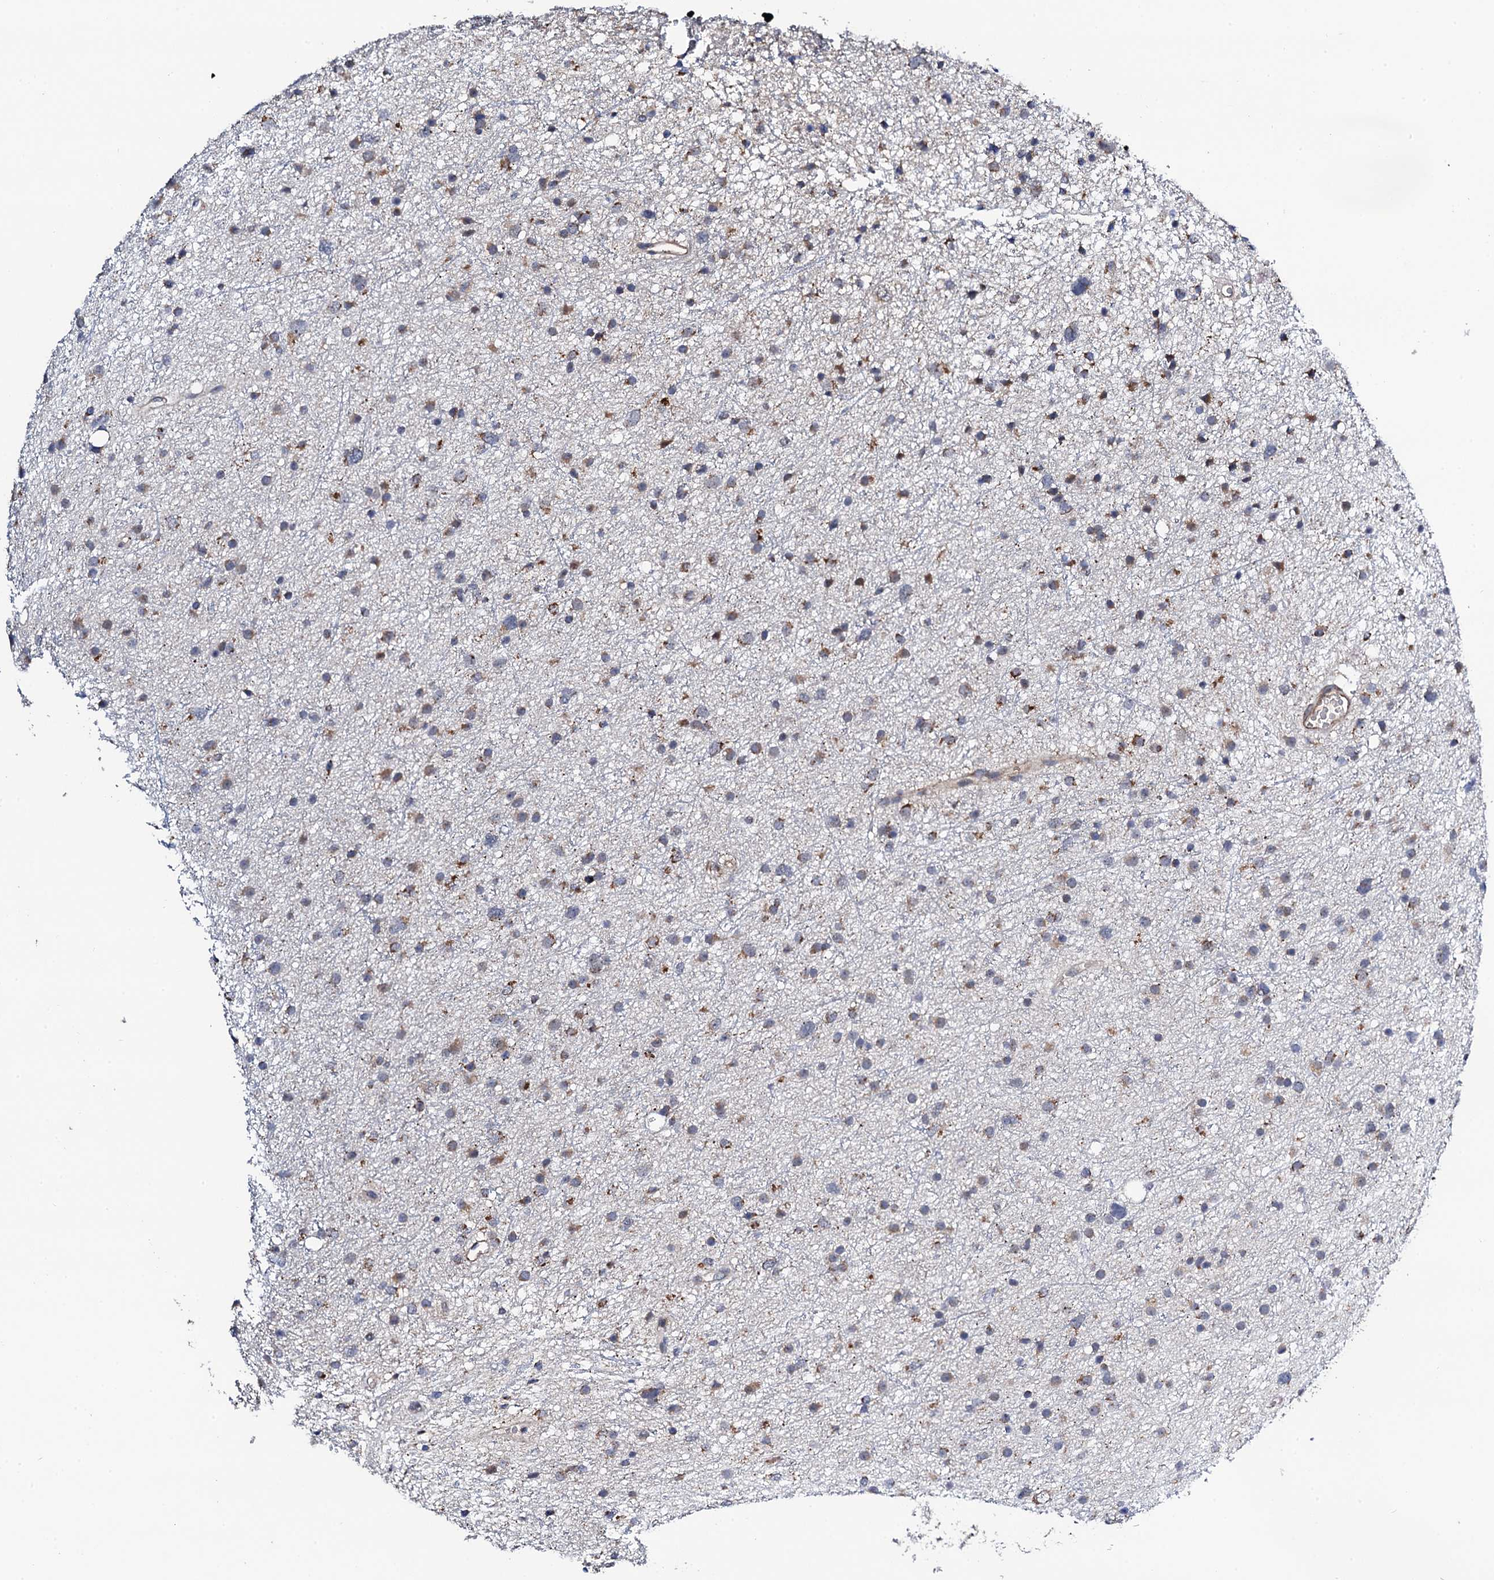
{"staining": {"intensity": "moderate", "quantity": "25%-75%", "location": "cytoplasmic/membranous"}, "tissue": "glioma", "cell_type": "Tumor cells", "image_type": "cancer", "snomed": [{"axis": "morphology", "description": "Glioma, malignant, Low grade"}, {"axis": "topography", "description": "Cerebral cortex"}], "caption": "Moderate cytoplasmic/membranous protein positivity is seen in about 25%-75% of tumor cells in low-grade glioma (malignant).", "gene": "COG4", "patient": {"sex": "female", "age": 39}}